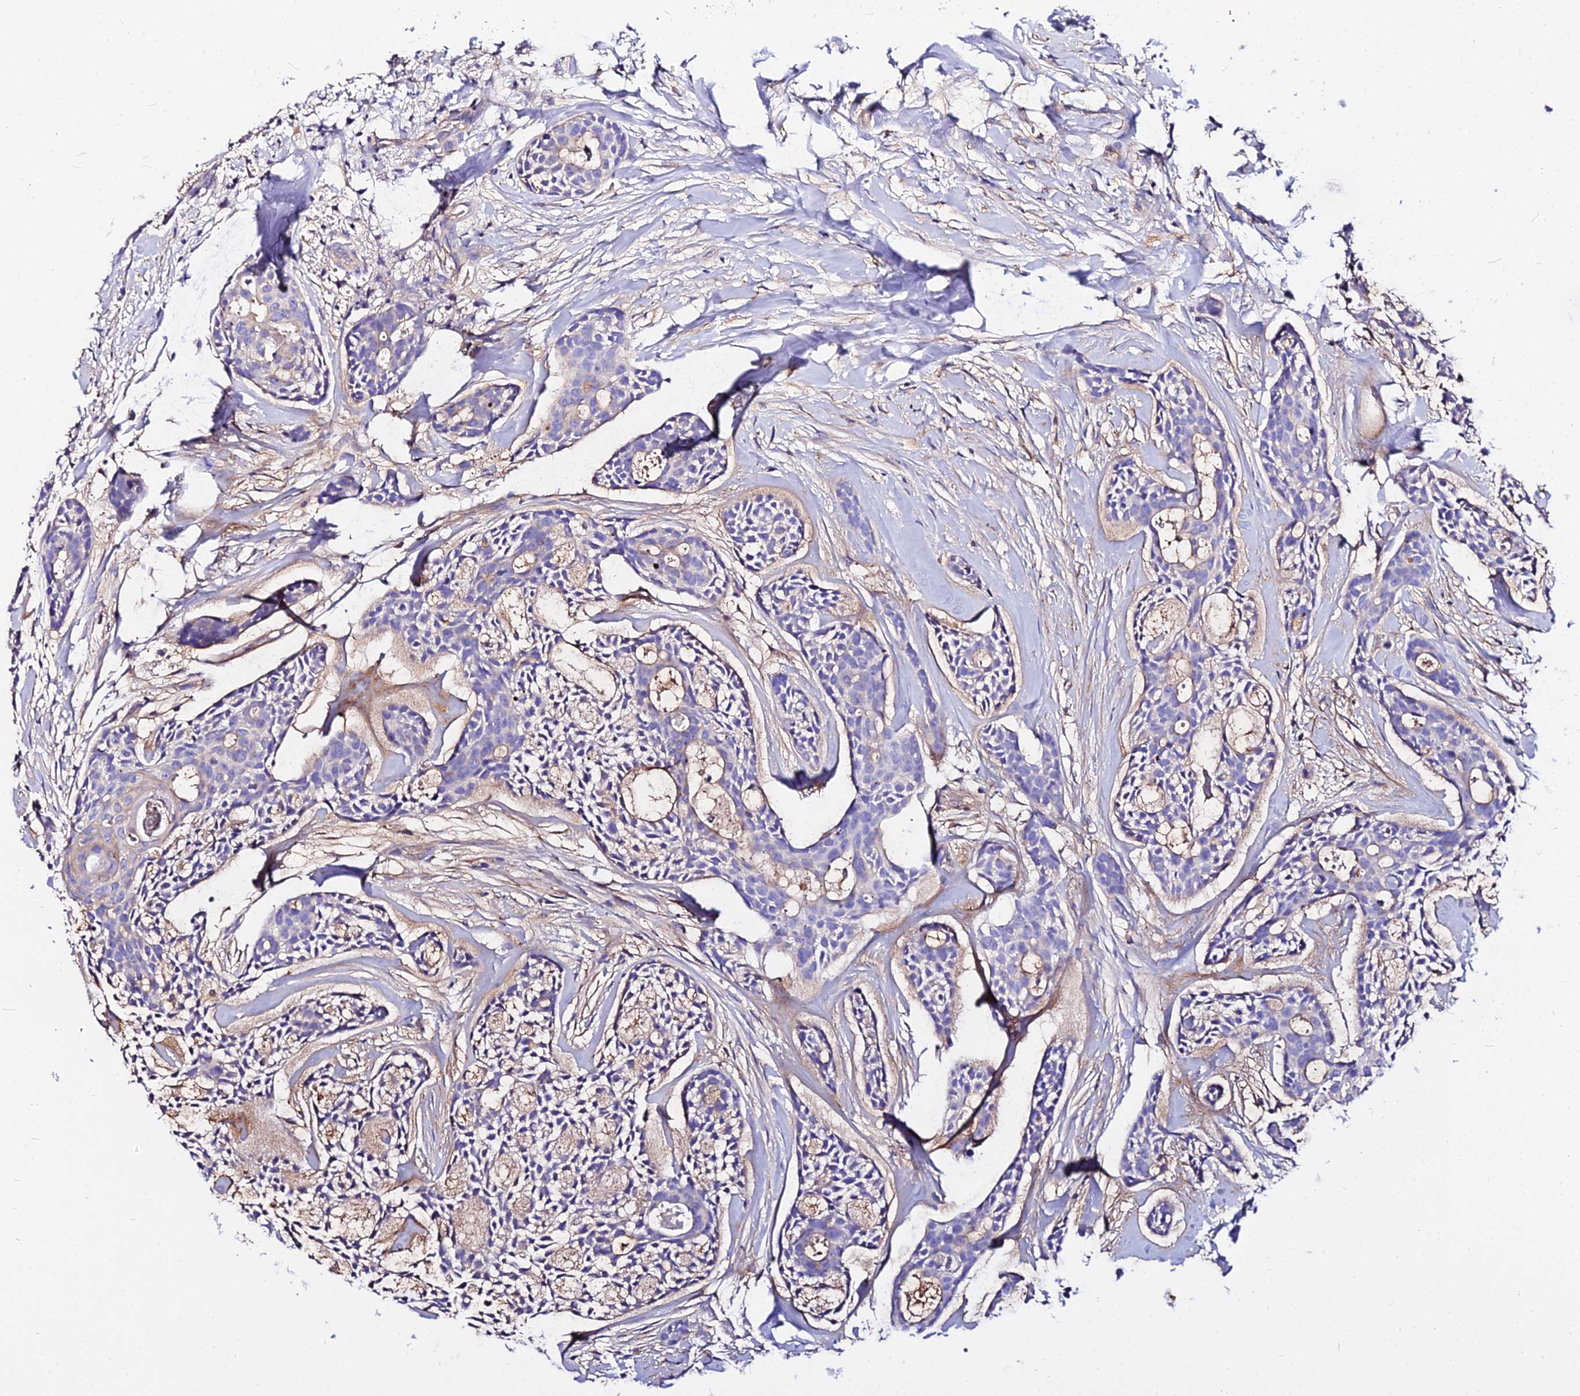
{"staining": {"intensity": "weak", "quantity": "25%-75%", "location": "cytoplasmic/membranous"}, "tissue": "head and neck cancer", "cell_type": "Tumor cells", "image_type": "cancer", "snomed": [{"axis": "morphology", "description": "Adenocarcinoma, NOS"}, {"axis": "topography", "description": "Subcutis"}, {"axis": "topography", "description": "Head-Neck"}], "caption": "This is an image of immunohistochemistry (IHC) staining of head and neck cancer, which shows weak expression in the cytoplasmic/membranous of tumor cells.", "gene": "DAW1", "patient": {"sex": "female", "age": 73}}